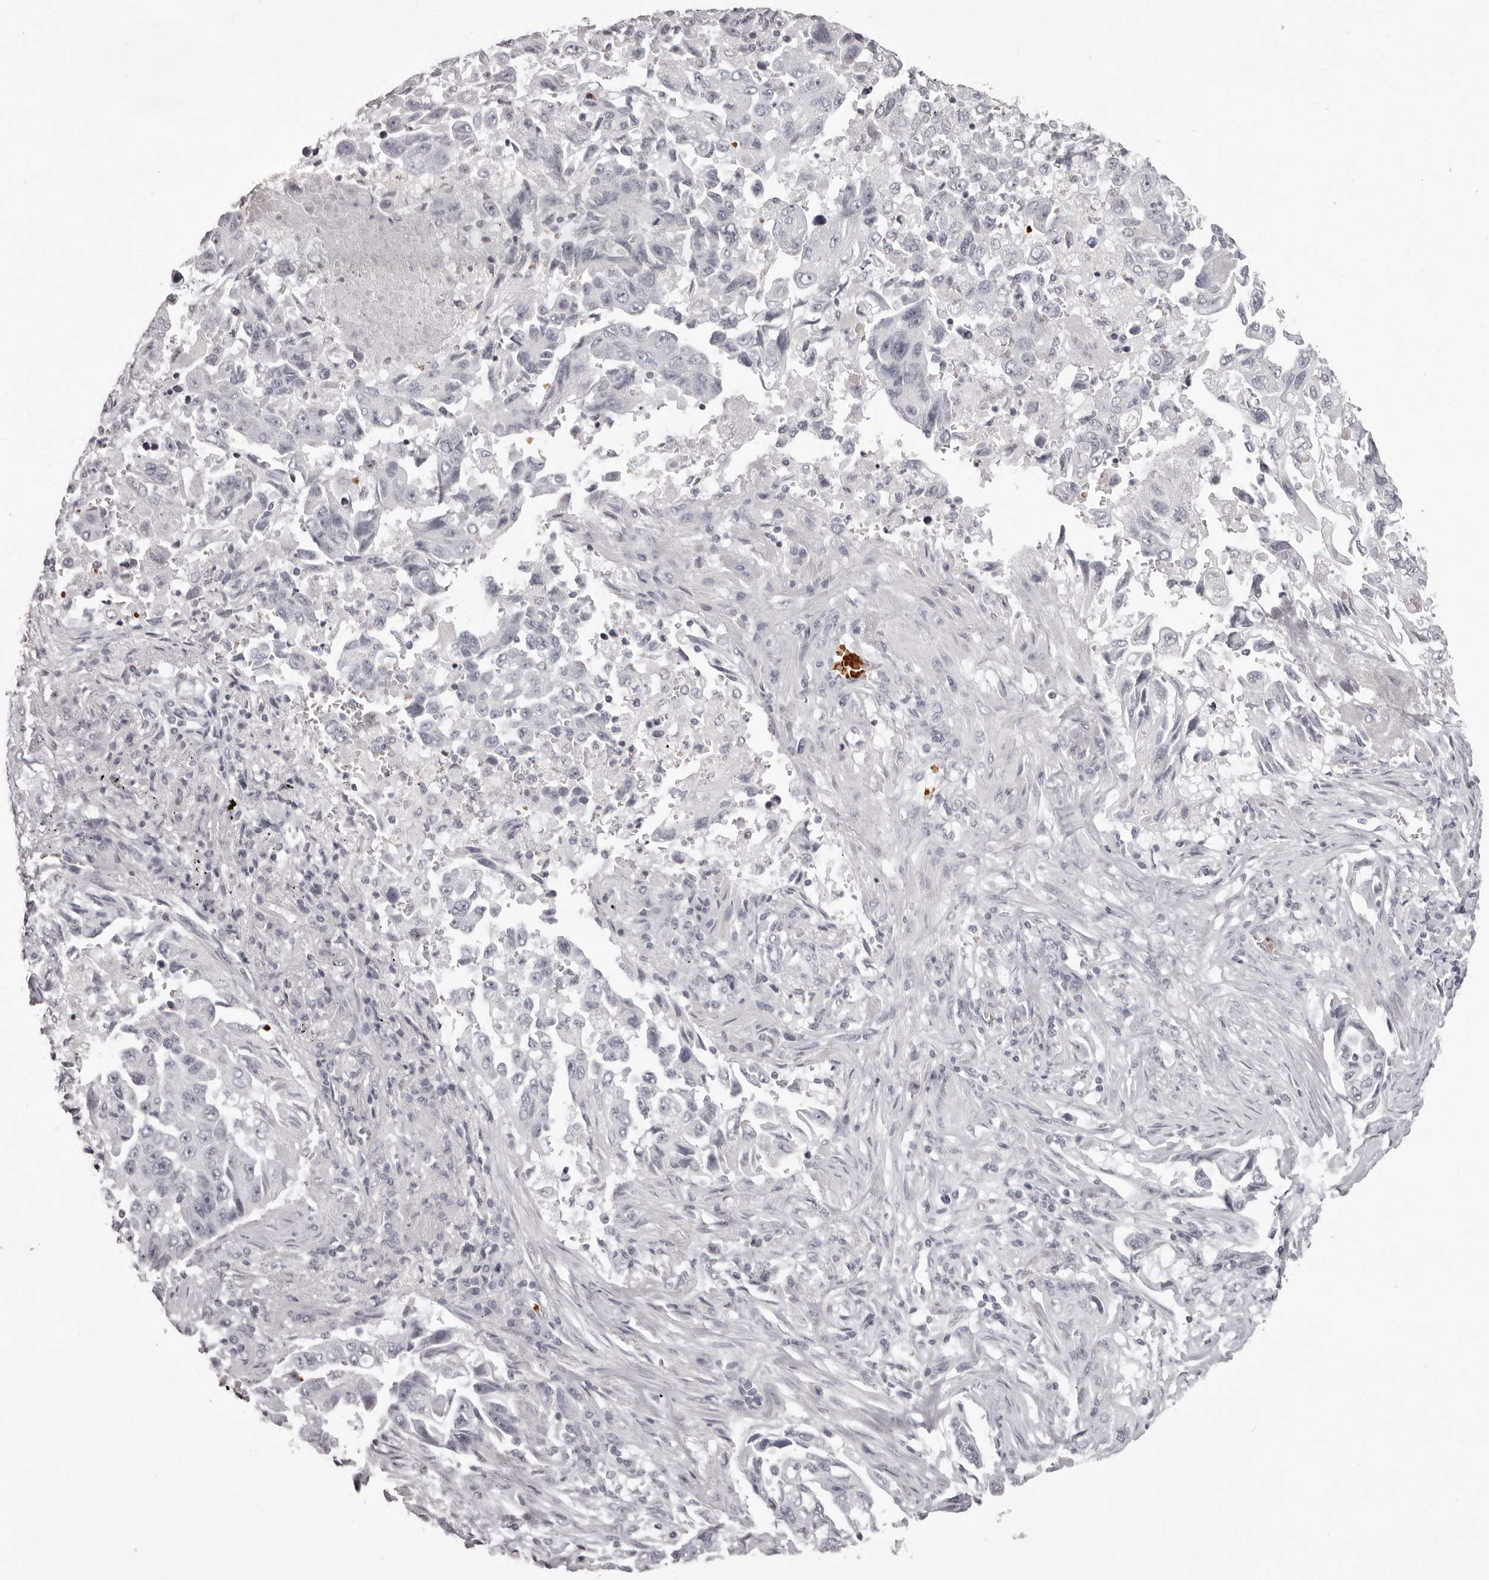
{"staining": {"intensity": "negative", "quantity": "none", "location": "none"}, "tissue": "lung cancer", "cell_type": "Tumor cells", "image_type": "cancer", "snomed": [{"axis": "morphology", "description": "Adenocarcinoma, NOS"}, {"axis": "topography", "description": "Lung"}], "caption": "Human adenocarcinoma (lung) stained for a protein using immunohistochemistry demonstrates no staining in tumor cells.", "gene": "C8orf74", "patient": {"sex": "female", "age": 51}}